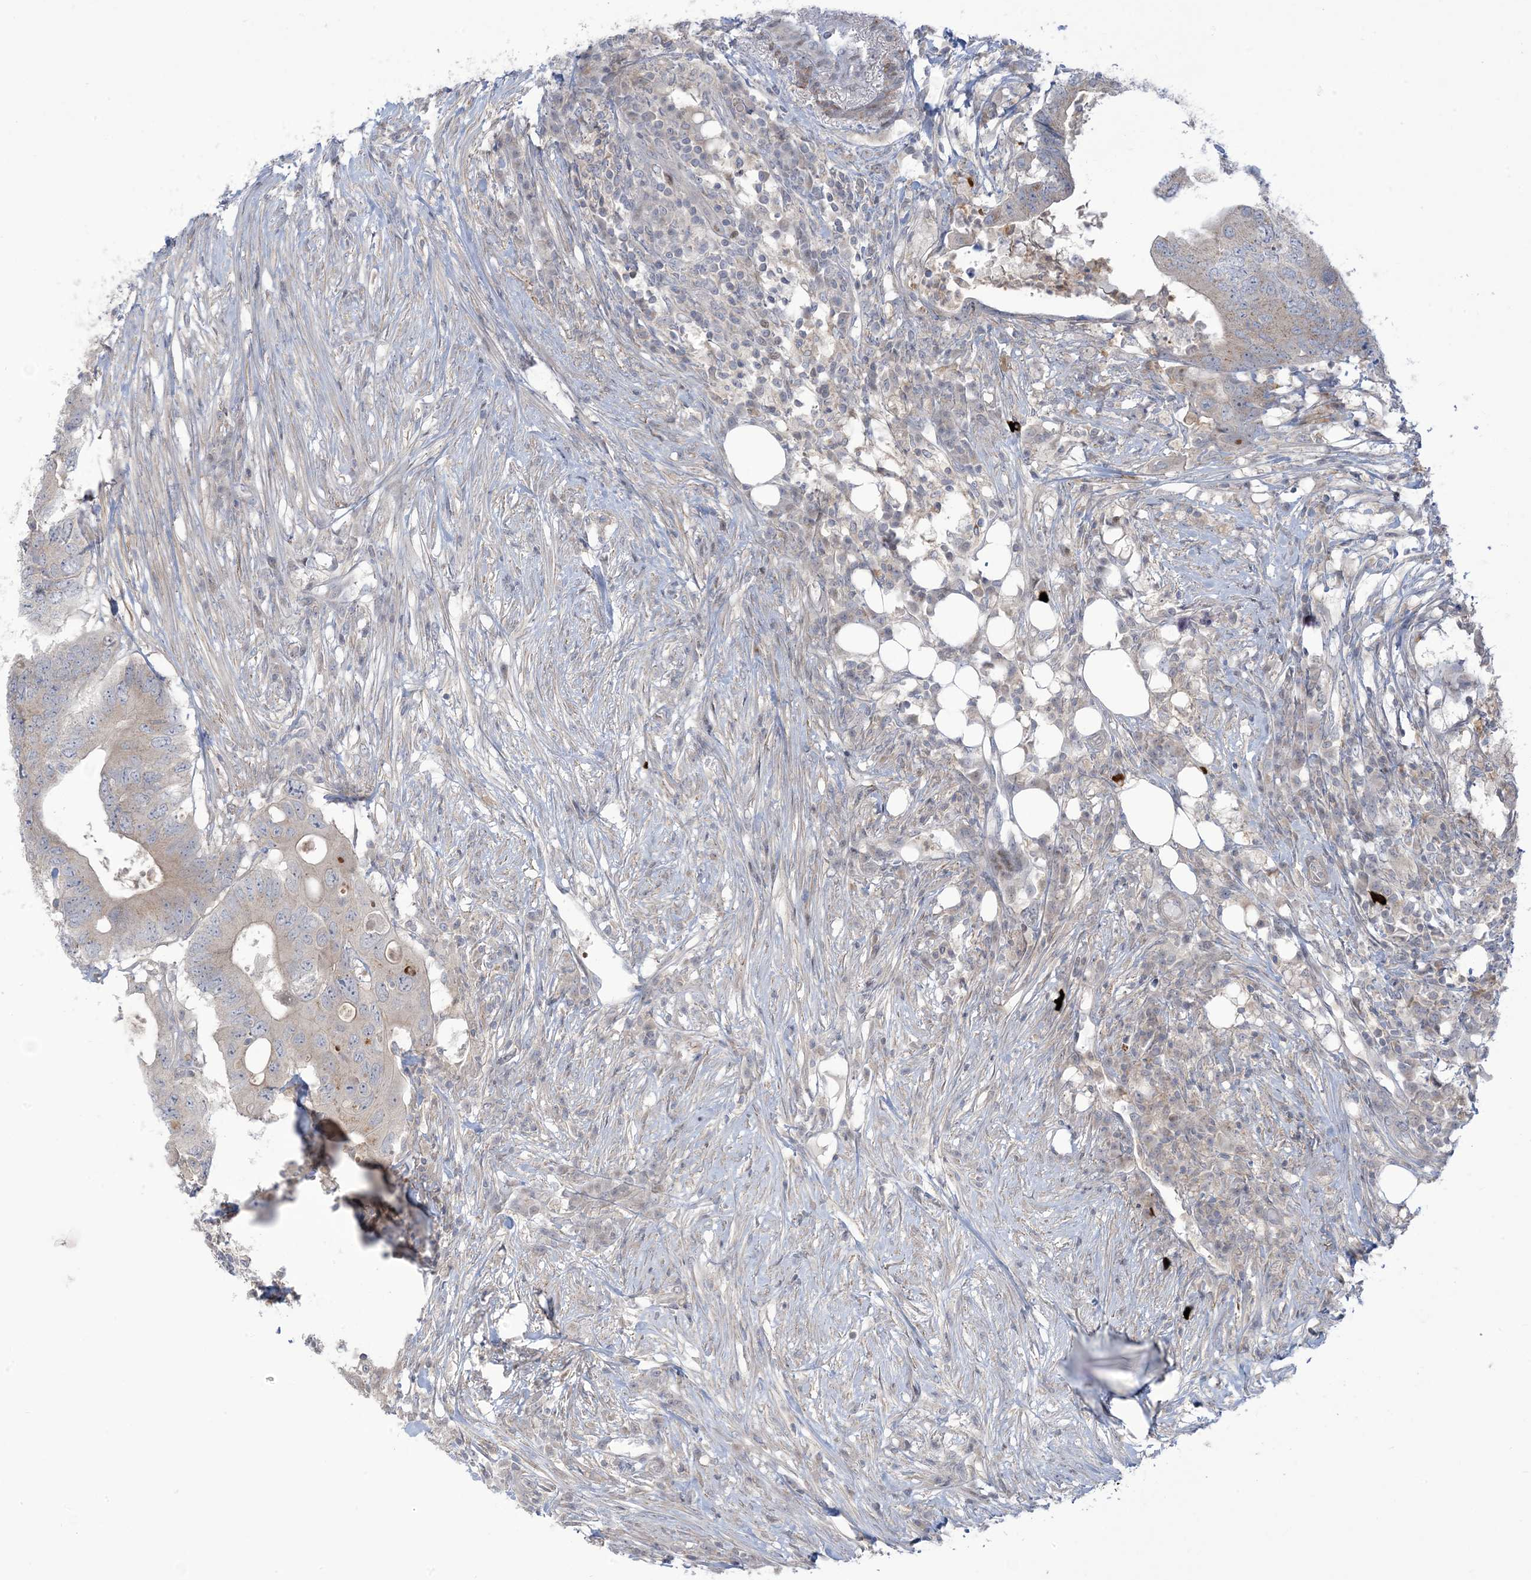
{"staining": {"intensity": "negative", "quantity": "none", "location": "none"}, "tissue": "colorectal cancer", "cell_type": "Tumor cells", "image_type": "cancer", "snomed": [{"axis": "morphology", "description": "Adenocarcinoma, NOS"}, {"axis": "topography", "description": "Colon"}], "caption": "Colorectal cancer (adenocarcinoma) was stained to show a protein in brown. There is no significant staining in tumor cells.", "gene": "AFTPH", "patient": {"sex": "male", "age": 71}}